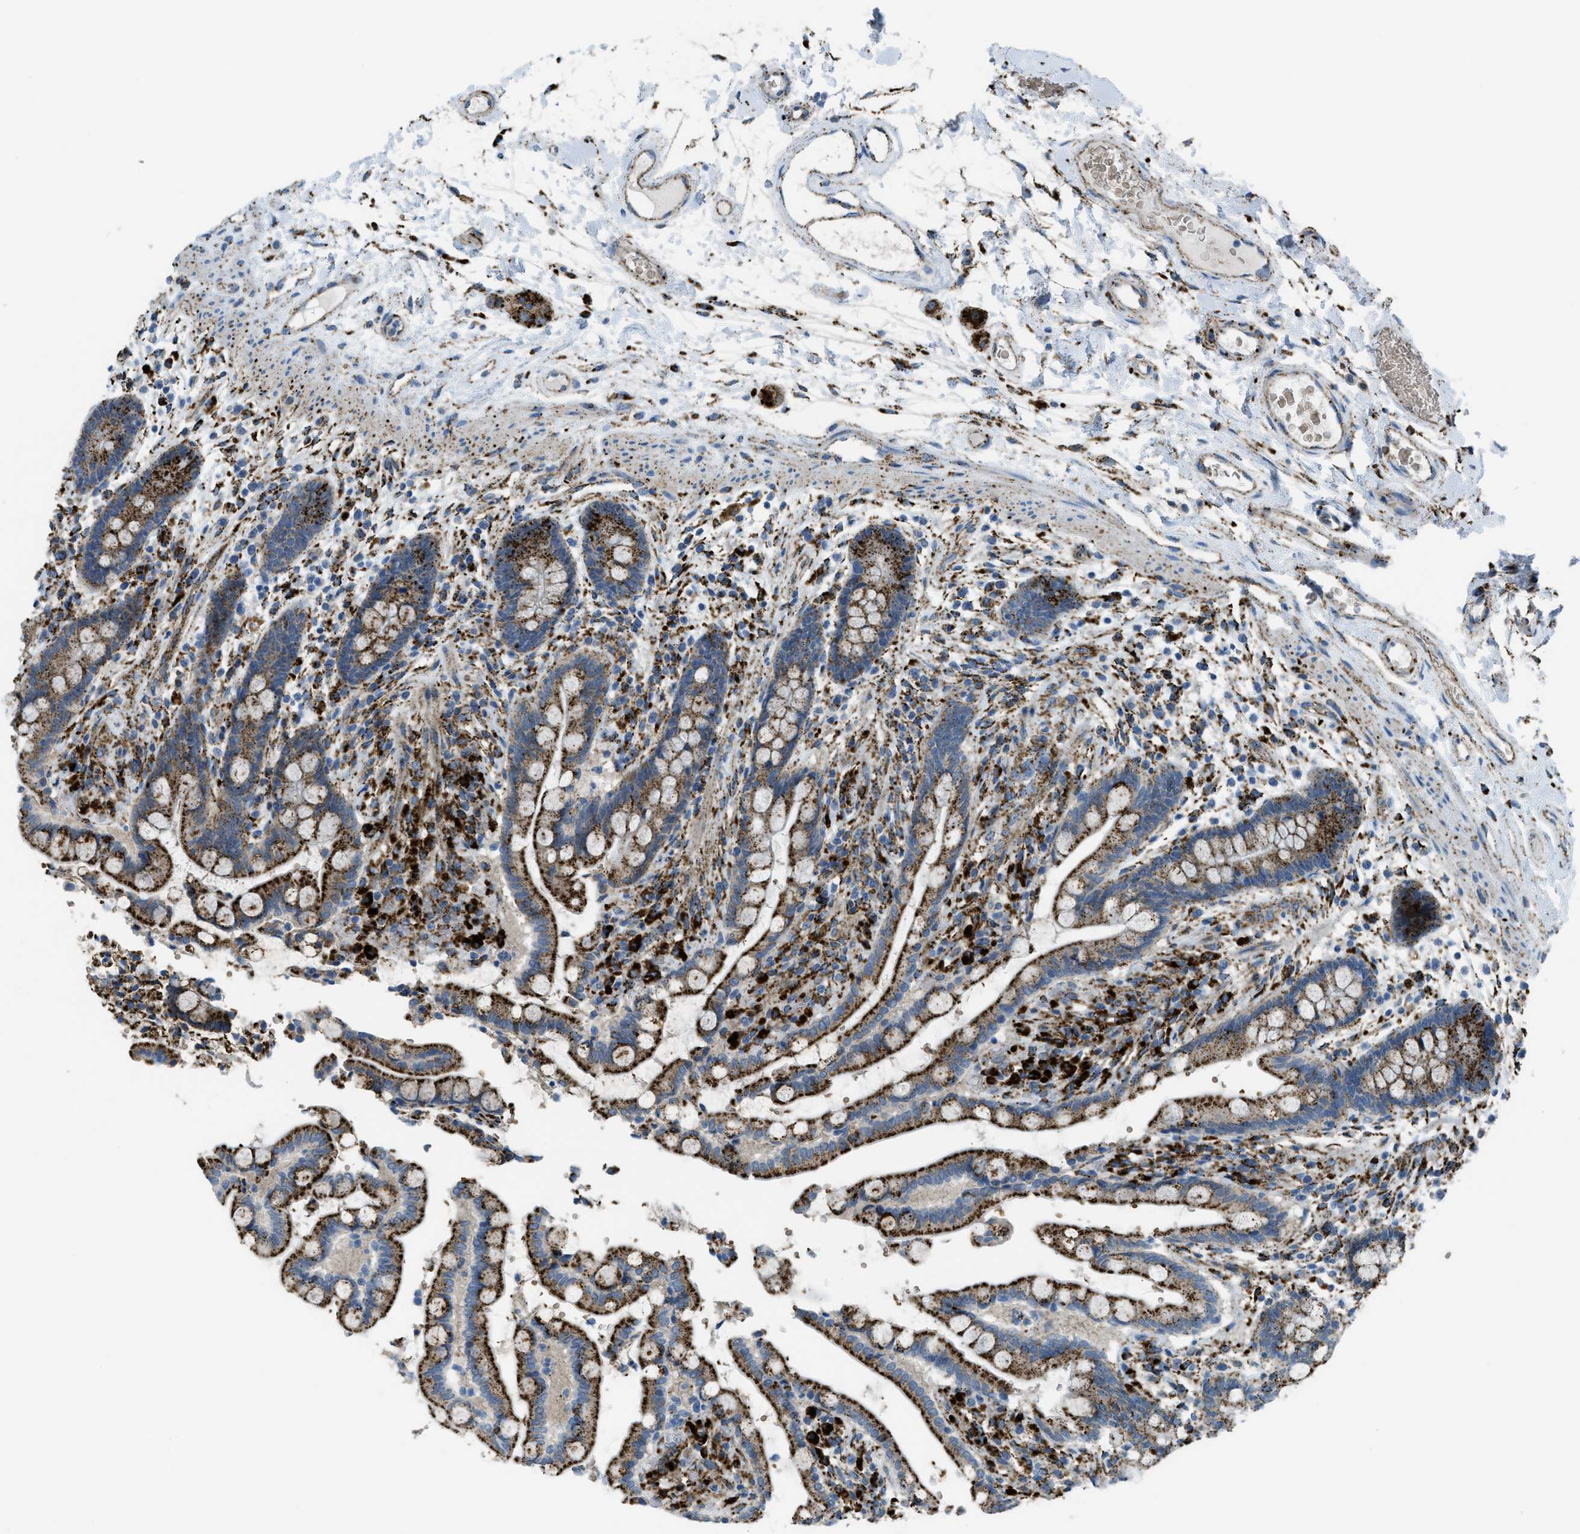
{"staining": {"intensity": "moderate", "quantity": ">75%", "location": "cytoplasmic/membranous"}, "tissue": "colon", "cell_type": "Endothelial cells", "image_type": "normal", "snomed": [{"axis": "morphology", "description": "Normal tissue, NOS"}, {"axis": "topography", "description": "Colon"}], "caption": "Unremarkable colon reveals moderate cytoplasmic/membranous expression in approximately >75% of endothelial cells, visualized by immunohistochemistry. Nuclei are stained in blue.", "gene": "SCARB2", "patient": {"sex": "male", "age": 73}}